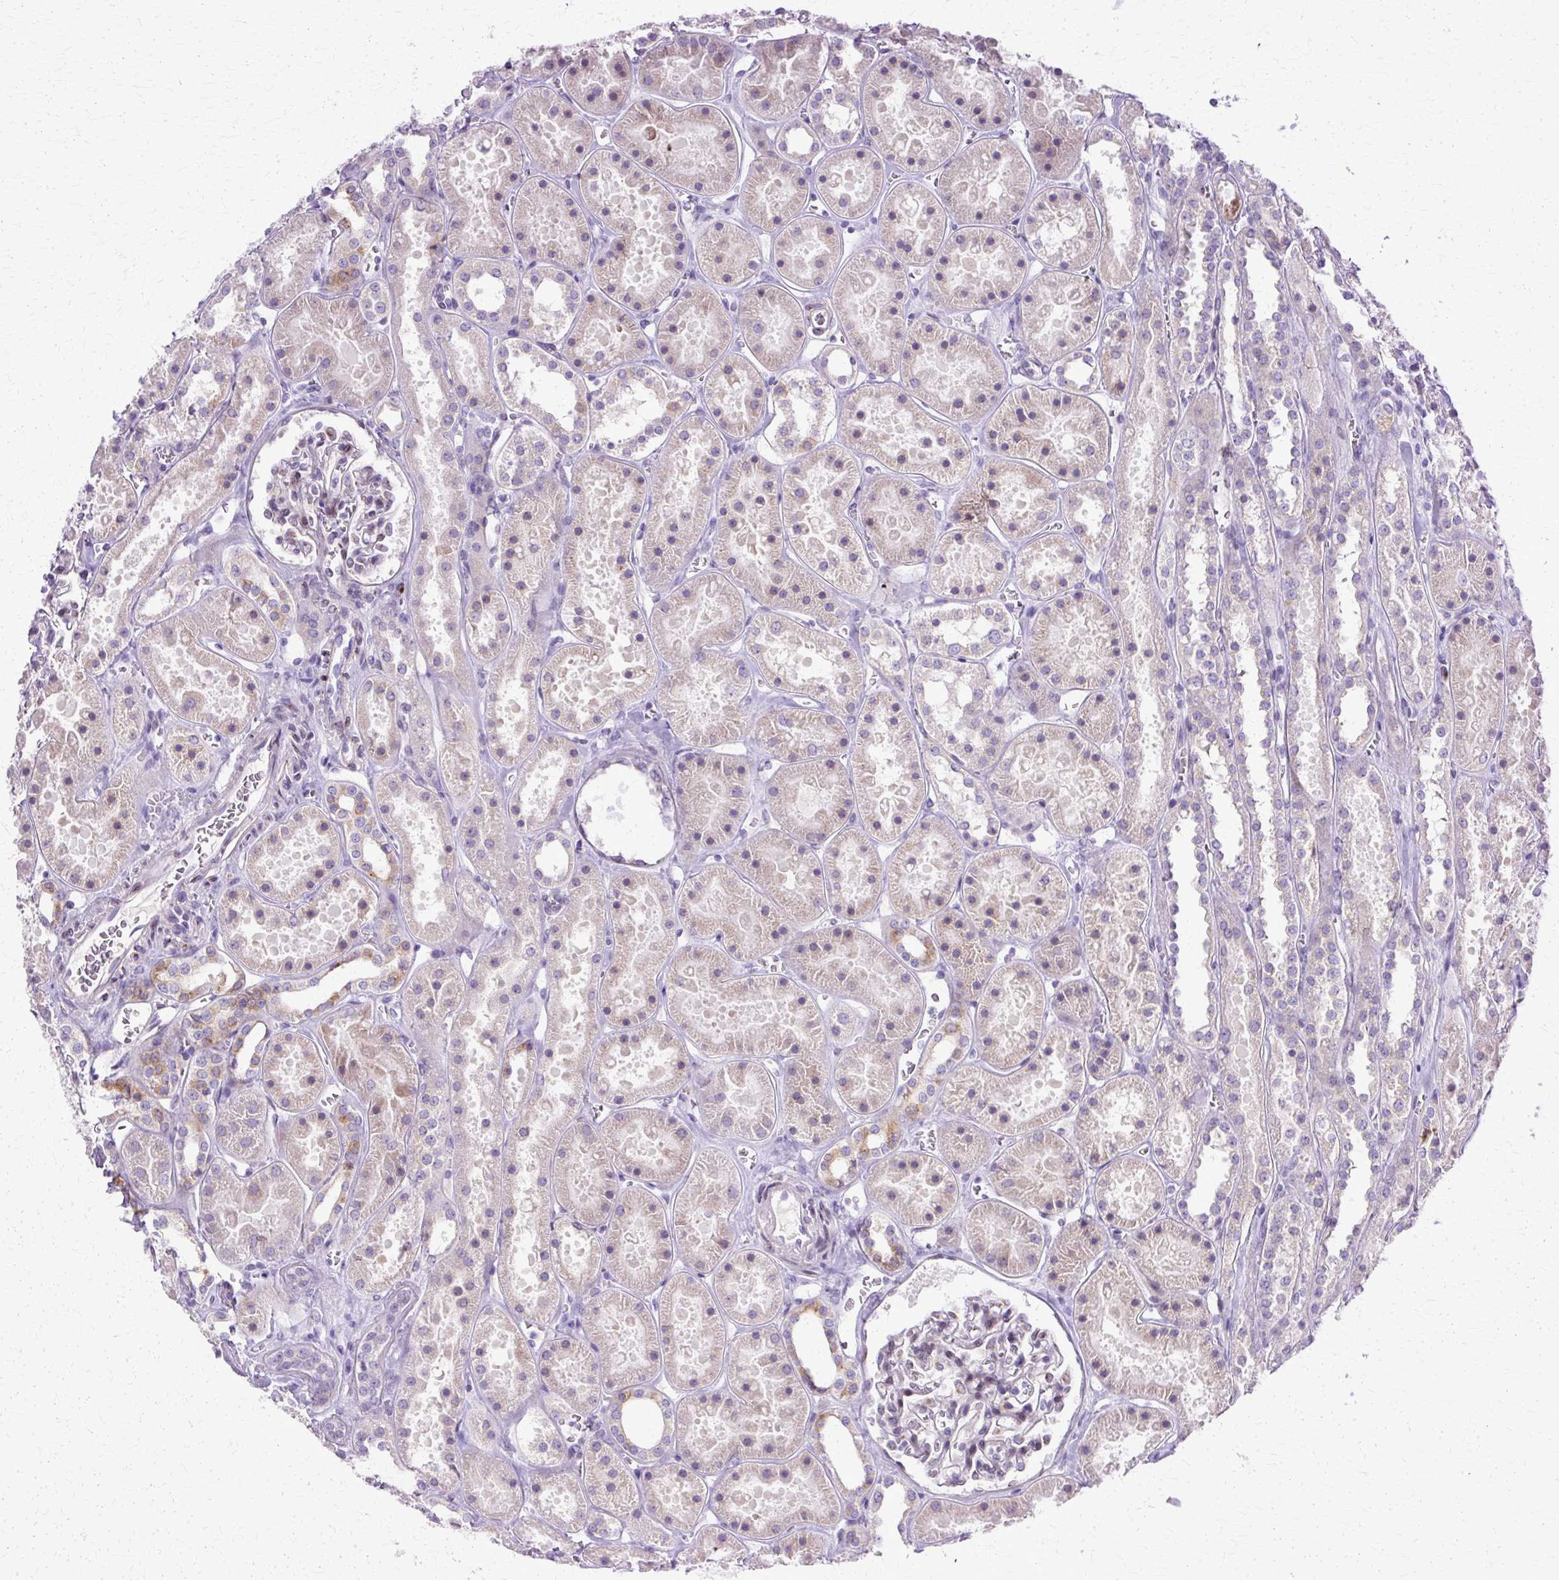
{"staining": {"intensity": "negative", "quantity": "none", "location": "none"}, "tissue": "kidney", "cell_type": "Cells in glomeruli", "image_type": "normal", "snomed": [{"axis": "morphology", "description": "Normal tissue, NOS"}, {"axis": "topography", "description": "Kidney"}], "caption": "DAB immunohistochemical staining of unremarkable kidney reveals no significant expression in cells in glomeruli. (DAB immunohistochemistry (IHC) with hematoxylin counter stain).", "gene": "TBC1D3B", "patient": {"sex": "female", "age": 41}}